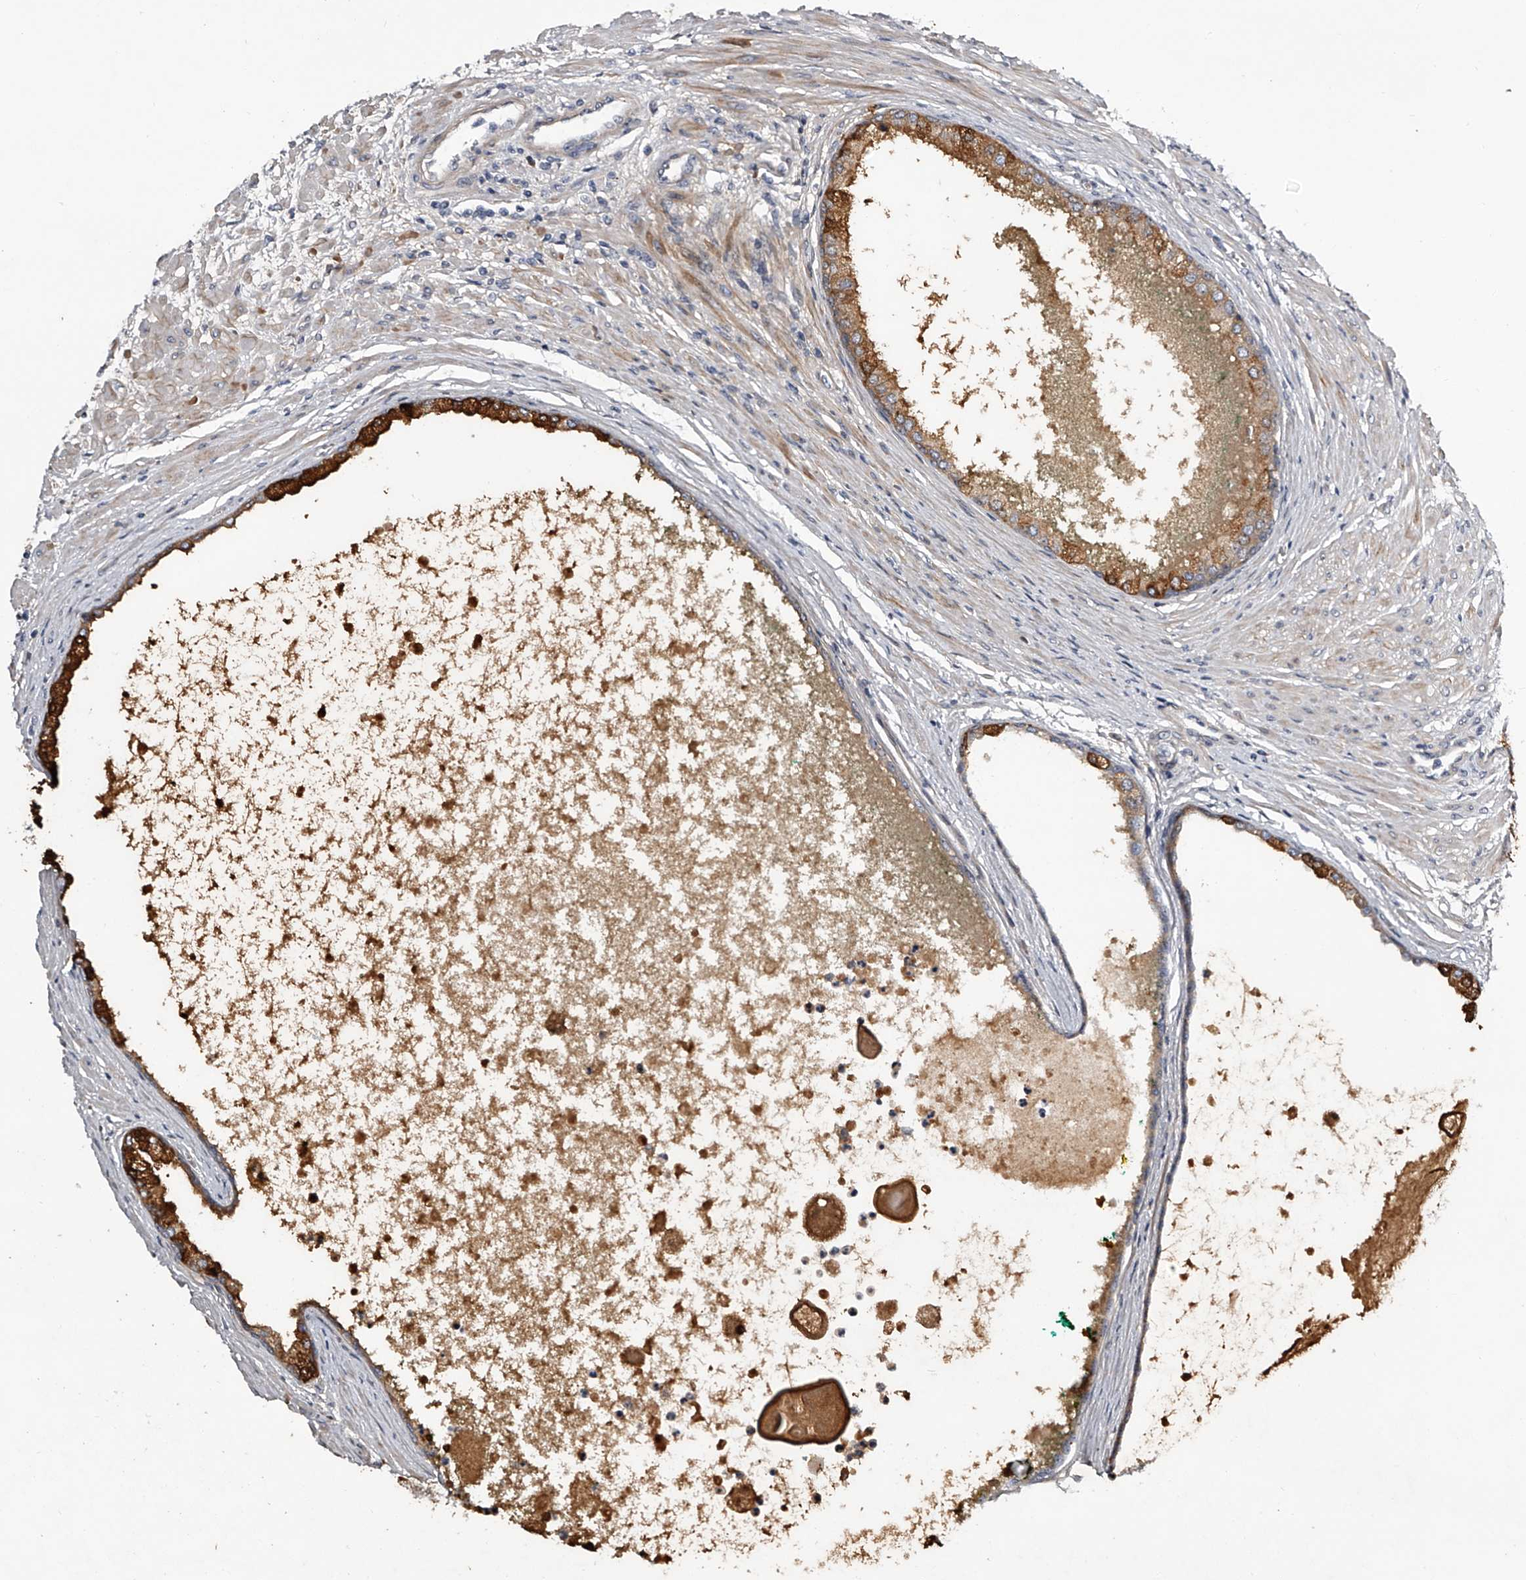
{"staining": {"intensity": "moderate", "quantity": "<25%", "location": "cytoplasmic/membranous"}, "tissue": "prostate cancer", "cell_type": "Tumor cells", "image_type": "cancer", "snomed": [{"axis": "morphology", "description": "Normal tissue, NOS"}, {"axis": "morphology", "description": "Adenocarcinoma, Low grade"}, {"axis": "topography", "description": "Prostate"}, {"axis": "topography", "description": "Peripheral nerve tissue"}], "caption": "Prostate cancer (low-grade adenocarcinoma) was stained to show a protein in brown. There is low levels of moderate cytoplasmic/membranous staining in about <25% of tumor cells.", "gene": "MDN1", "patient": {"sex": "male", "age": 71}}